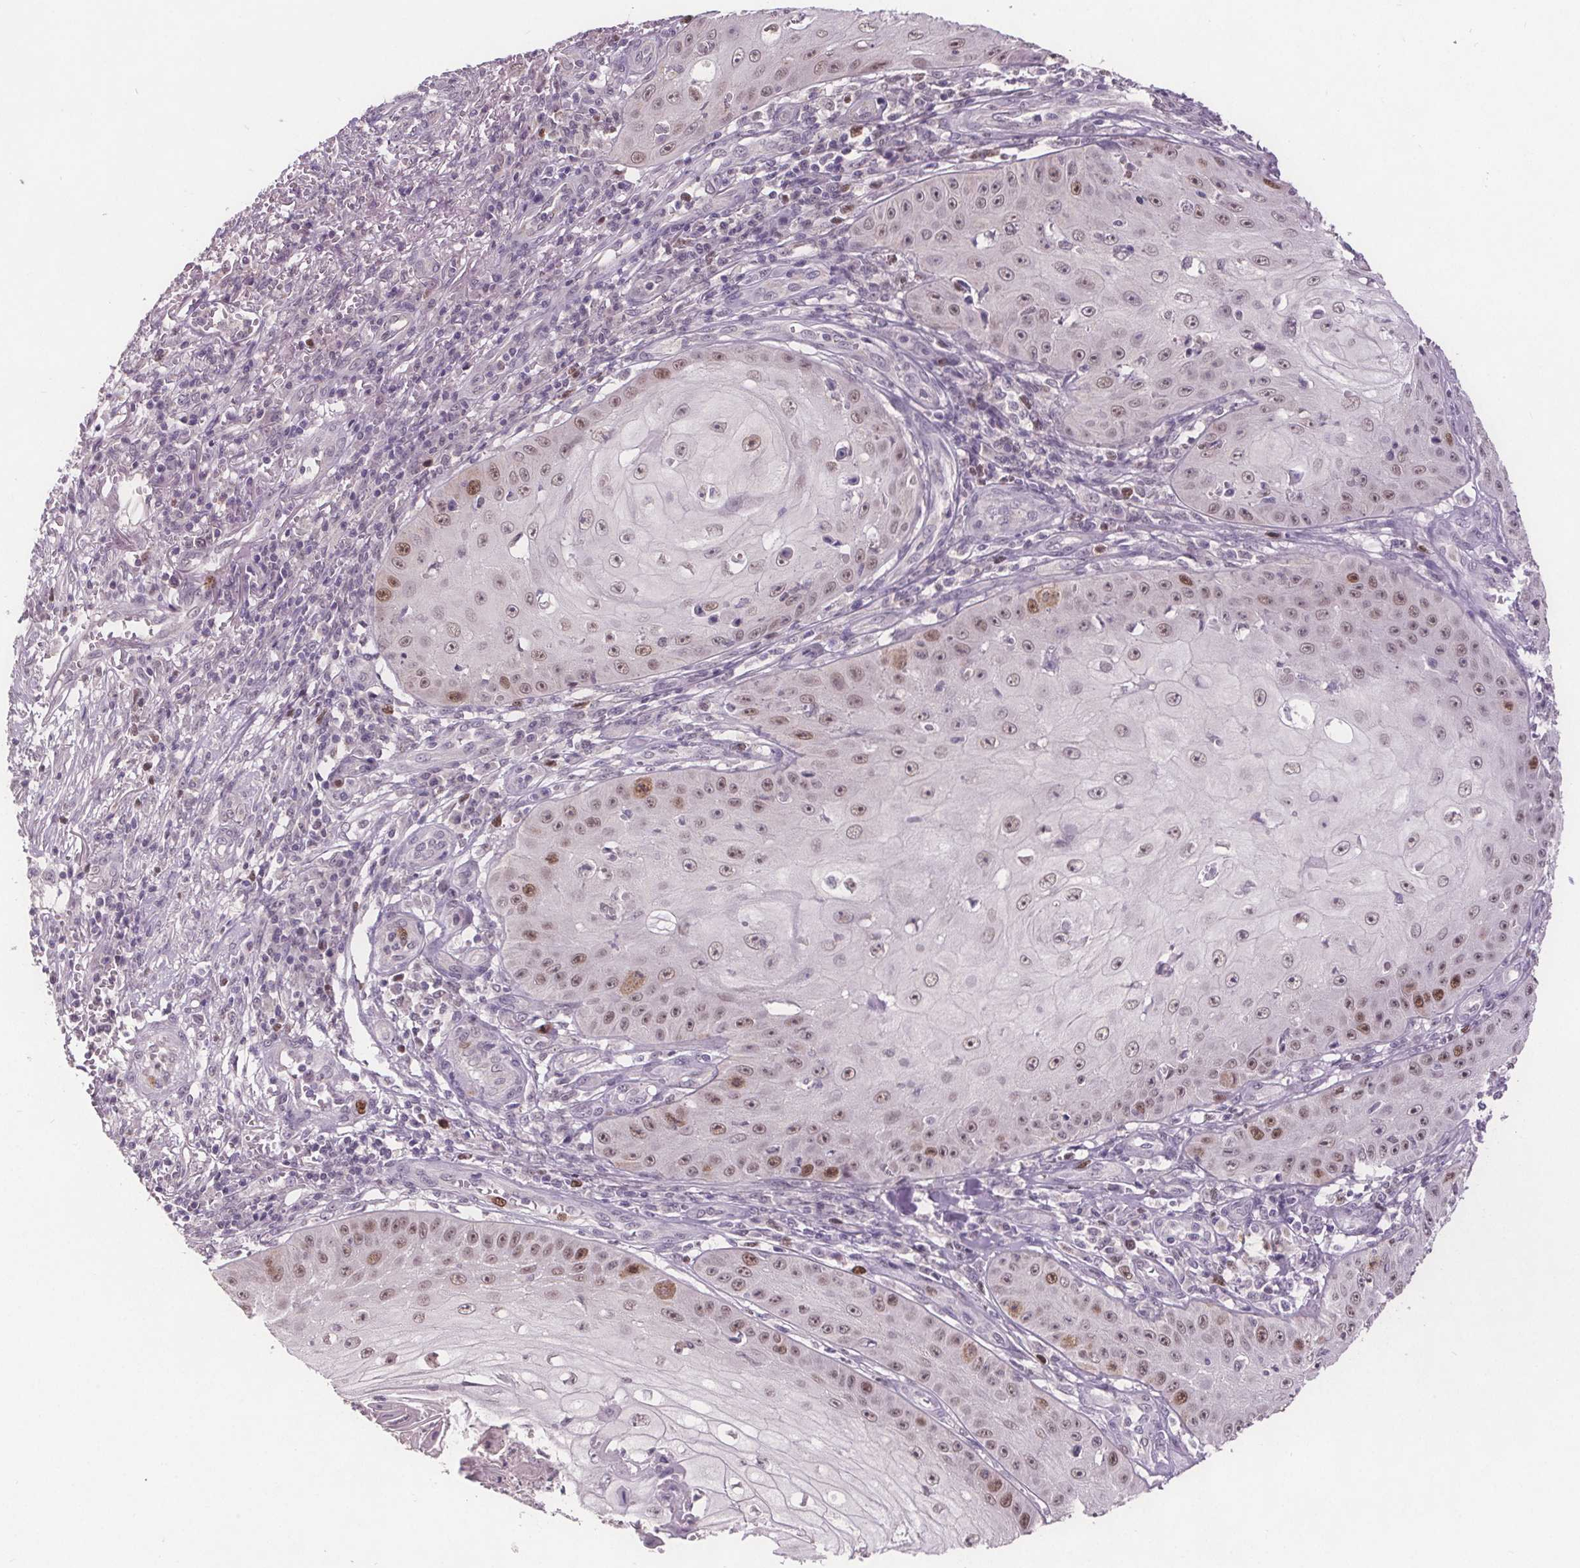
{"staining": {"intensity": "moderate", "quantity": "25%-75%", "location": "nuclear"}, "tissue": "skin cancer", "cell_type": "Tumor cells", "image_type": "cancer", "snomed": [{"axis": "morphology", "description": "Squamous cell carcinoma, NOS"}, {"axis": "topography", "description": "Skin"}], "caption": "Immunohistochemical staining of human skin cancer (squamous cell carcinoma) displays medium levels of moderate nuclear positivity in approximately 25%-75% of tumor cells.", "gene": "CENPF", "patient": {"sex": "male", "age": 70}}